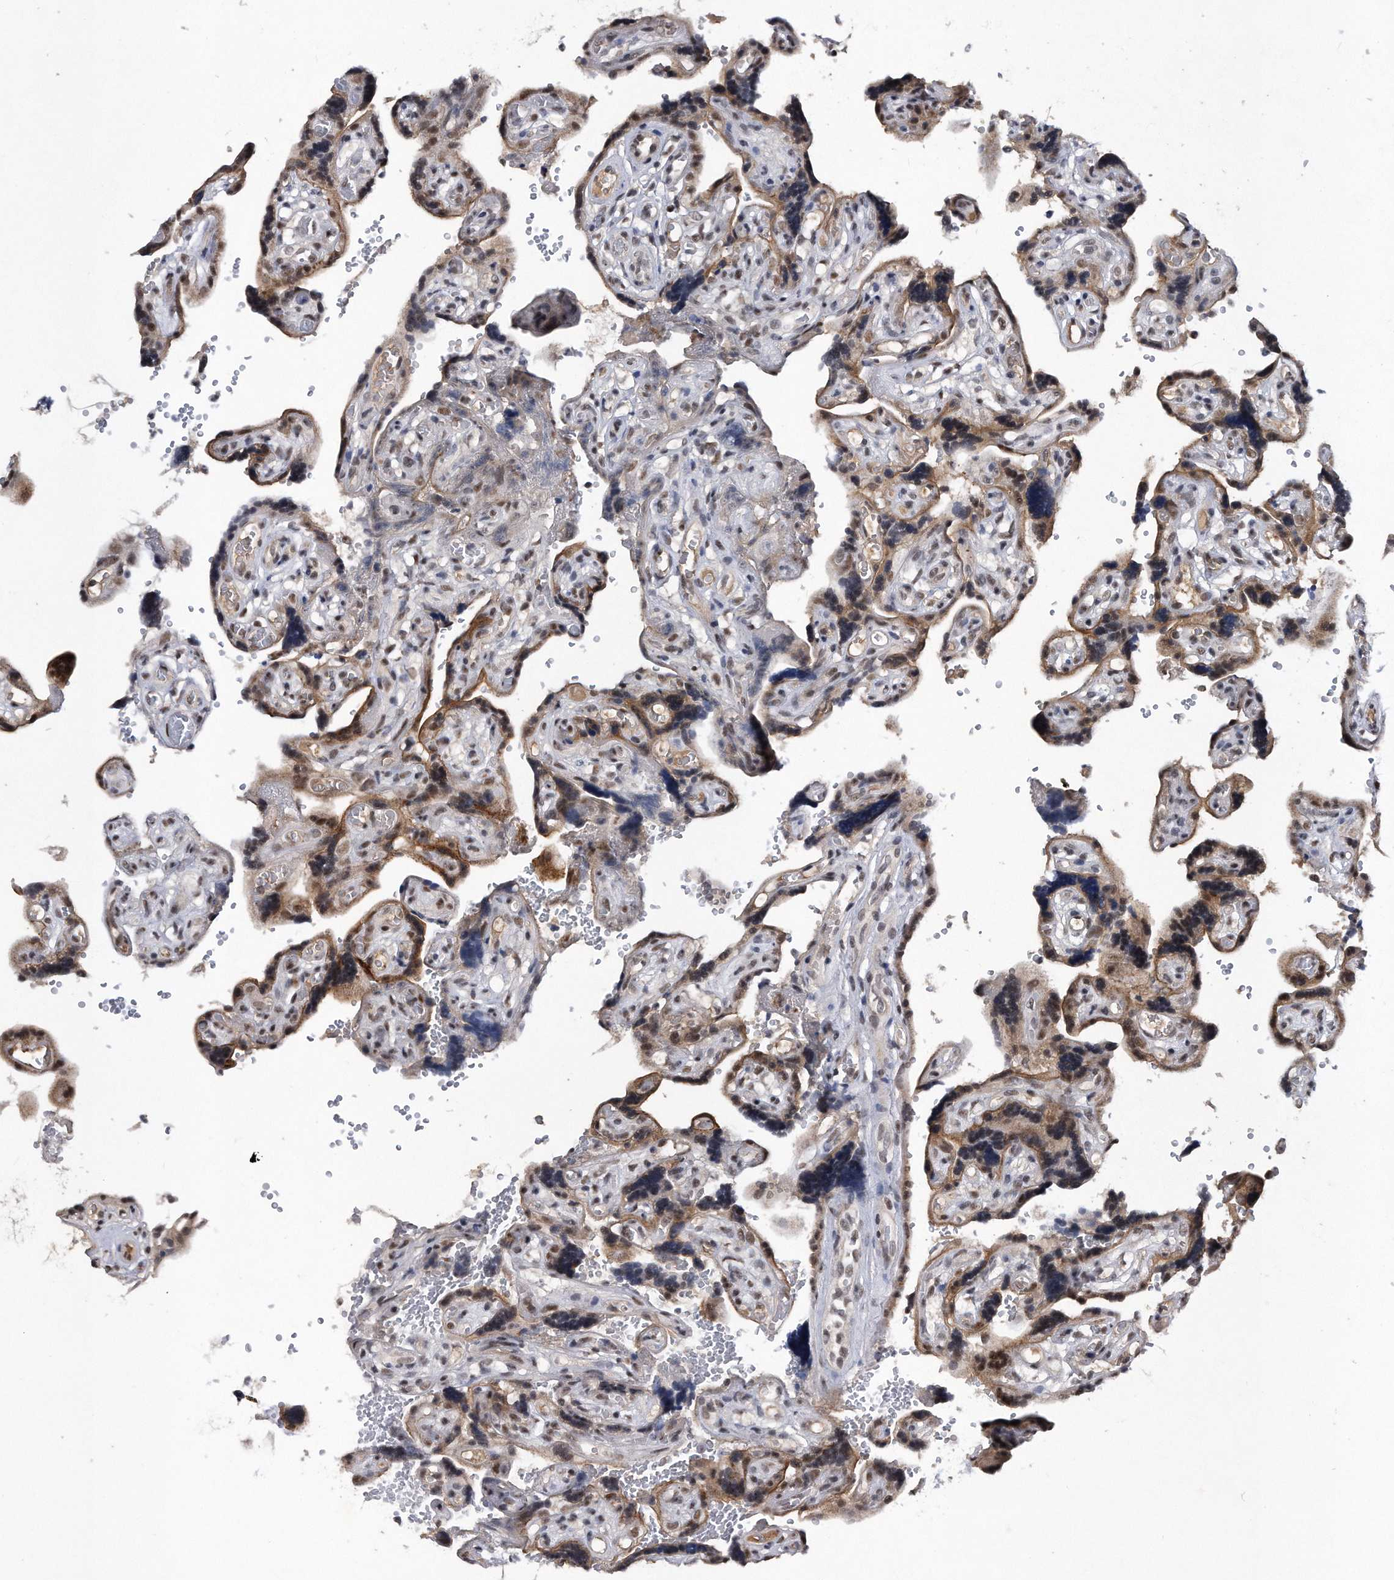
{"staining": {"intensity": "moderate", "quantity": ">75%", "location": "nuclear"}, "tissue": "placenta", "cell_type": "Decidual cells", "image_type": "normal", "snomed": [{"axis": "morphology", "description": "Normal tissue, NOS"}, {"axis": "topography", "description": "Placenta"}], "caption": "Immunohistochemistry (IHC) of benign human placenta demonstrates medium levels of moderate nuclear staining in about >75% of decidual cells.", "gene": "VIRMA", "patient": {"sex": "female", "age": 30}}